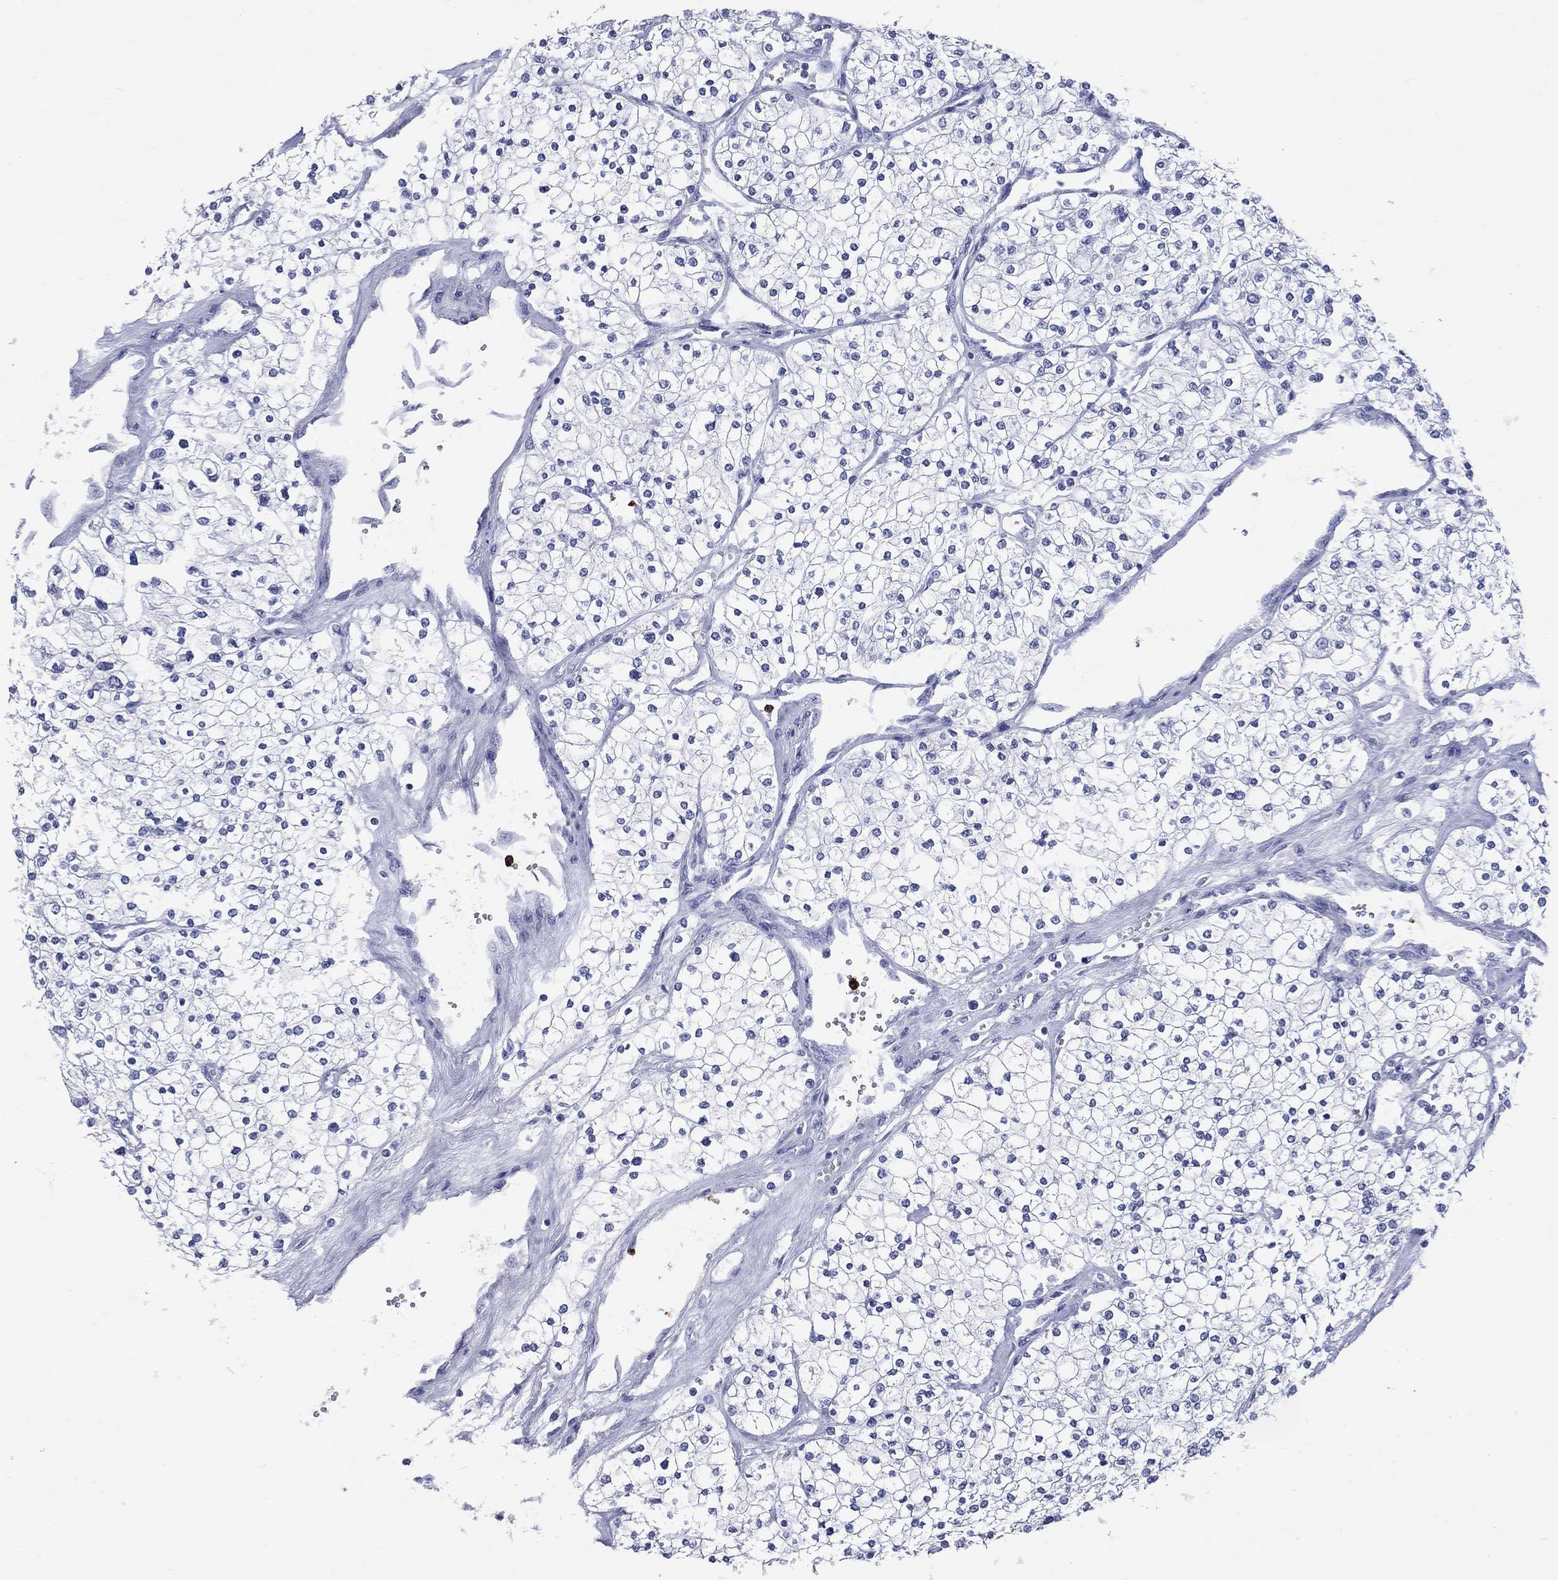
{"staining": {"intensity": "negative", "quantity": "none", "location": "none"}, "tissue": "renal cancer", "cell_type": "Tumor cells", "image_type": "cancer", "snomed": [{"axis": "morphology", "description": "Adenocarcinoma, NOS"}, {"axis": "topography", "description": "Kidney"}], "caption": "A high-resolution micrograph shows immunohistochemistry (IHC) staining of adenocarcinoma (renal), which shows no significant staining in tumor cells.", "gene": "PGLYRP1", "patient": {"sex": "male", "age": 80}}